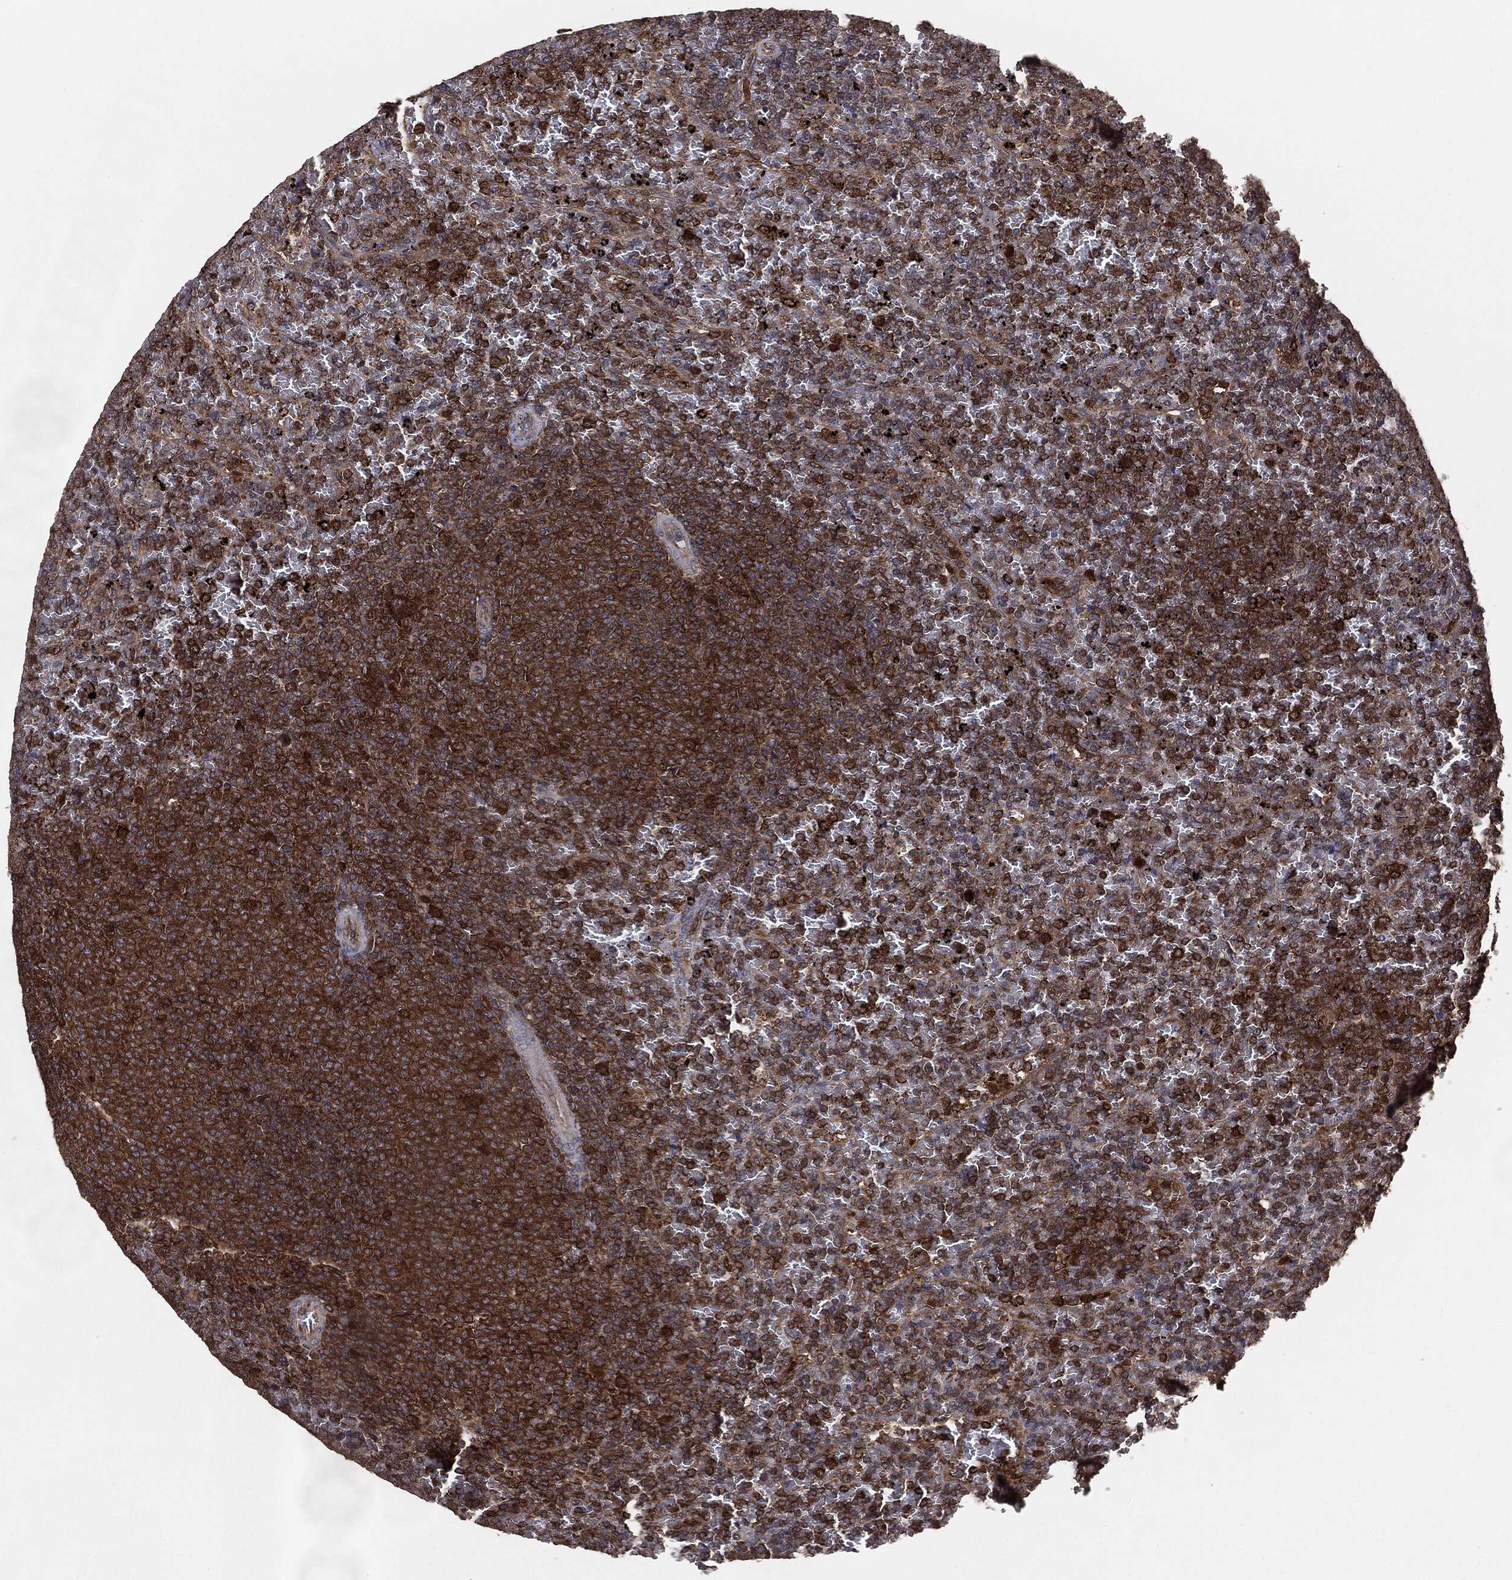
{"staining": {"intensity": "strong", "quantity": ">75%", "location": "cytoplasmic/membranous"}, "tissue": "lymphoma", "cell_type": "Tumor cells", "image_type": "cancer", "snomed": [{"axis": "morphology", "description": "Malignant lymphoma, non-Hodgkin's type, Low grade"}, {"axis": "topography", "description": "Spleen"}], "caption": "Strong cytoplasmic/membranous positivity for a protein is seen in approximately >75% of tumor cells of low-grade malignant lymphoma, non-Hodgkin's type using immunohistochemistry (IHC).", "gene": "NME1", "patient": {"sex": "female", "age": 77}}